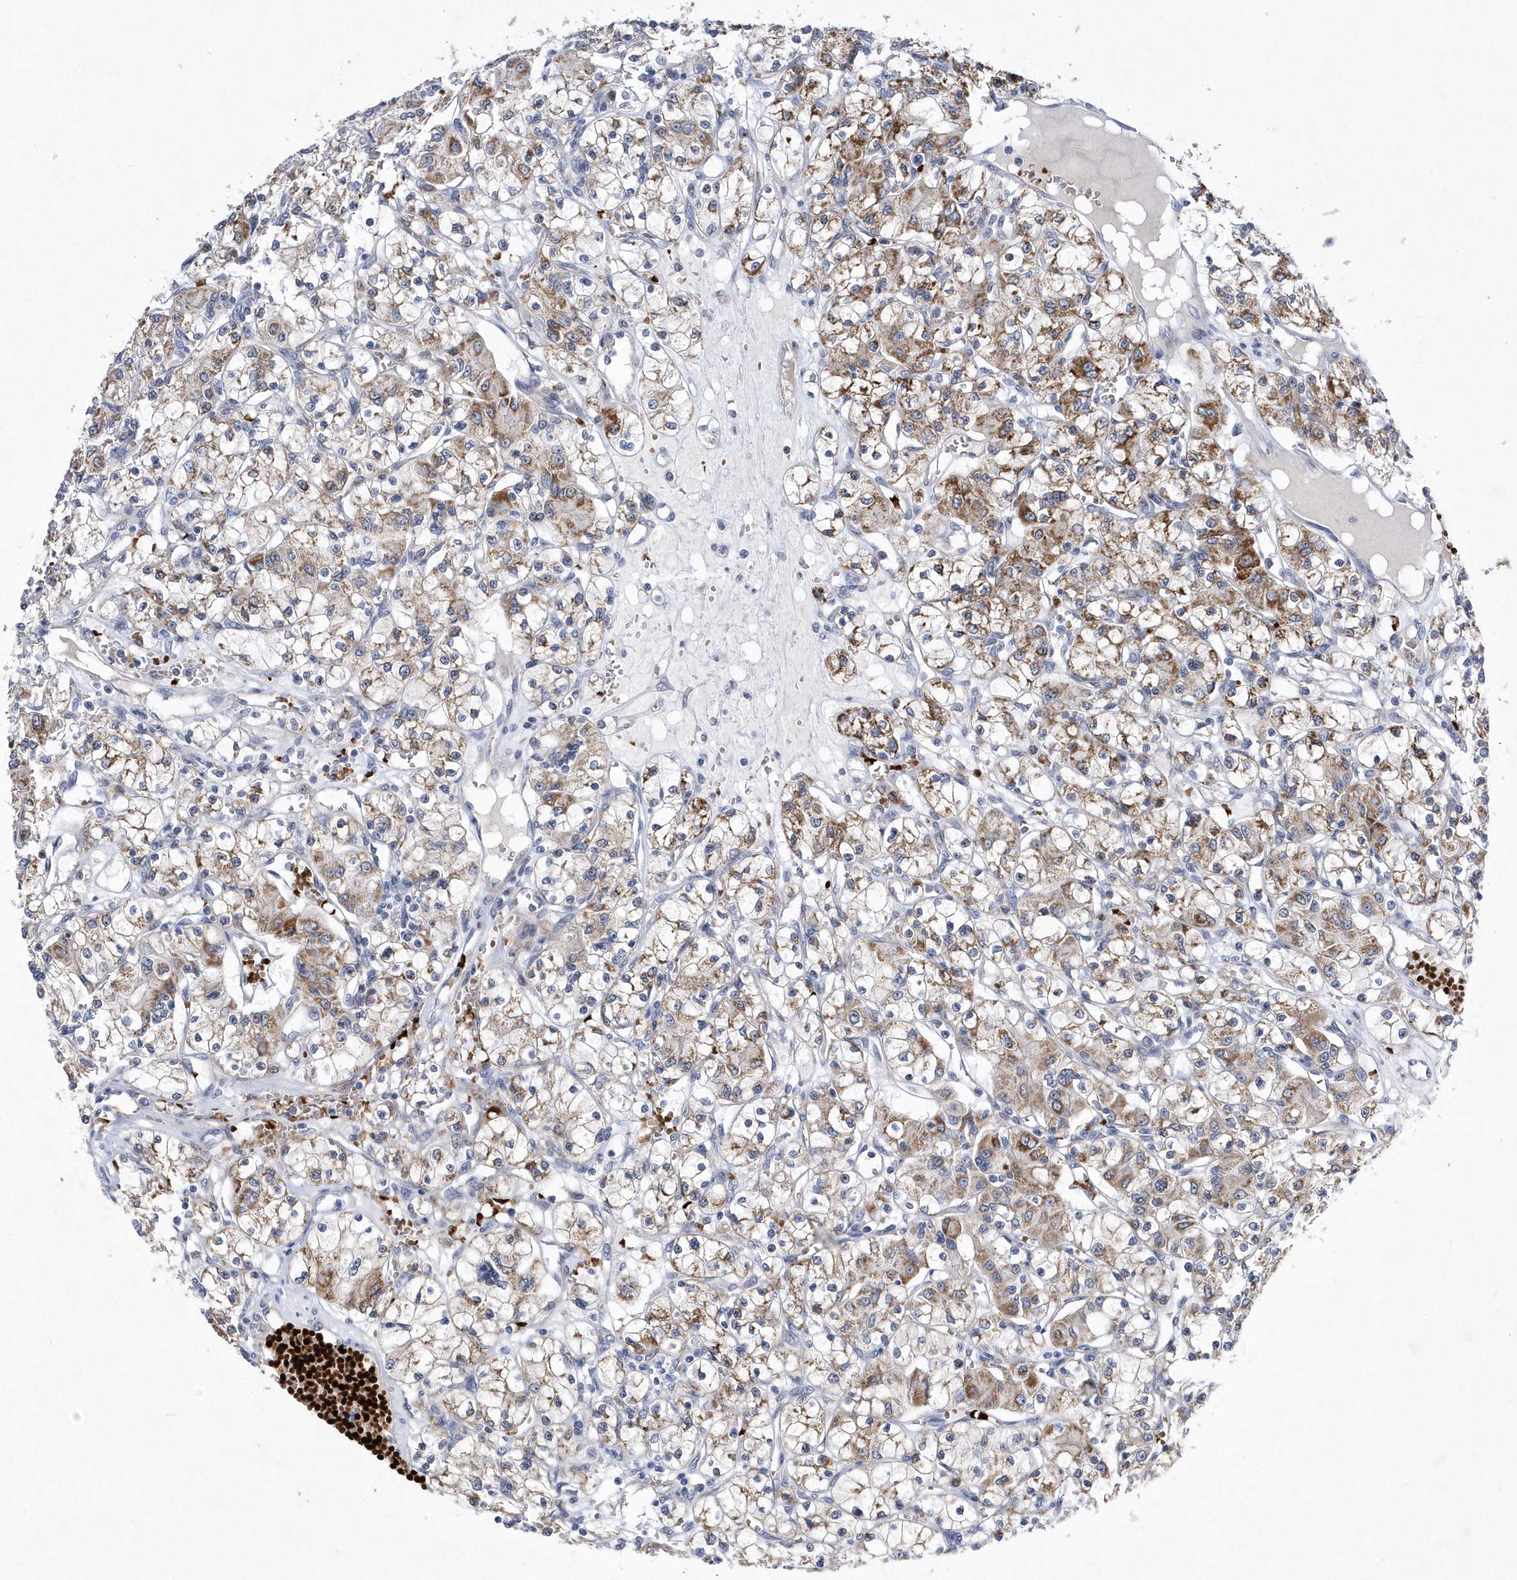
{"staining": {"intensity": "moderate", "quantity": ">75%", "location": "cytoplasmic/membranous"}, "tissue": "renal cancer", "cell_type": "Tumor cells", "image_type": "cancer", "snomed": [{"axis": "morphology", "description": "Adenocarcinoma, NOS"}, {"axis": "topography", "description": "Kidney"}], "caption": "A high-resolution micrograph shows immunohistochemistry (IHC) staining of adenocarcinoma (renal), which displays moderate cytoplasmic/membranous staining in approximately >75% of tumor cells. (DAB (3,3'-diaminobenzidine) = brown stain, brightfield microscopy at high magnification).", "gene": "ZNF875", "patient": {"sex": "female", "age": 59}}